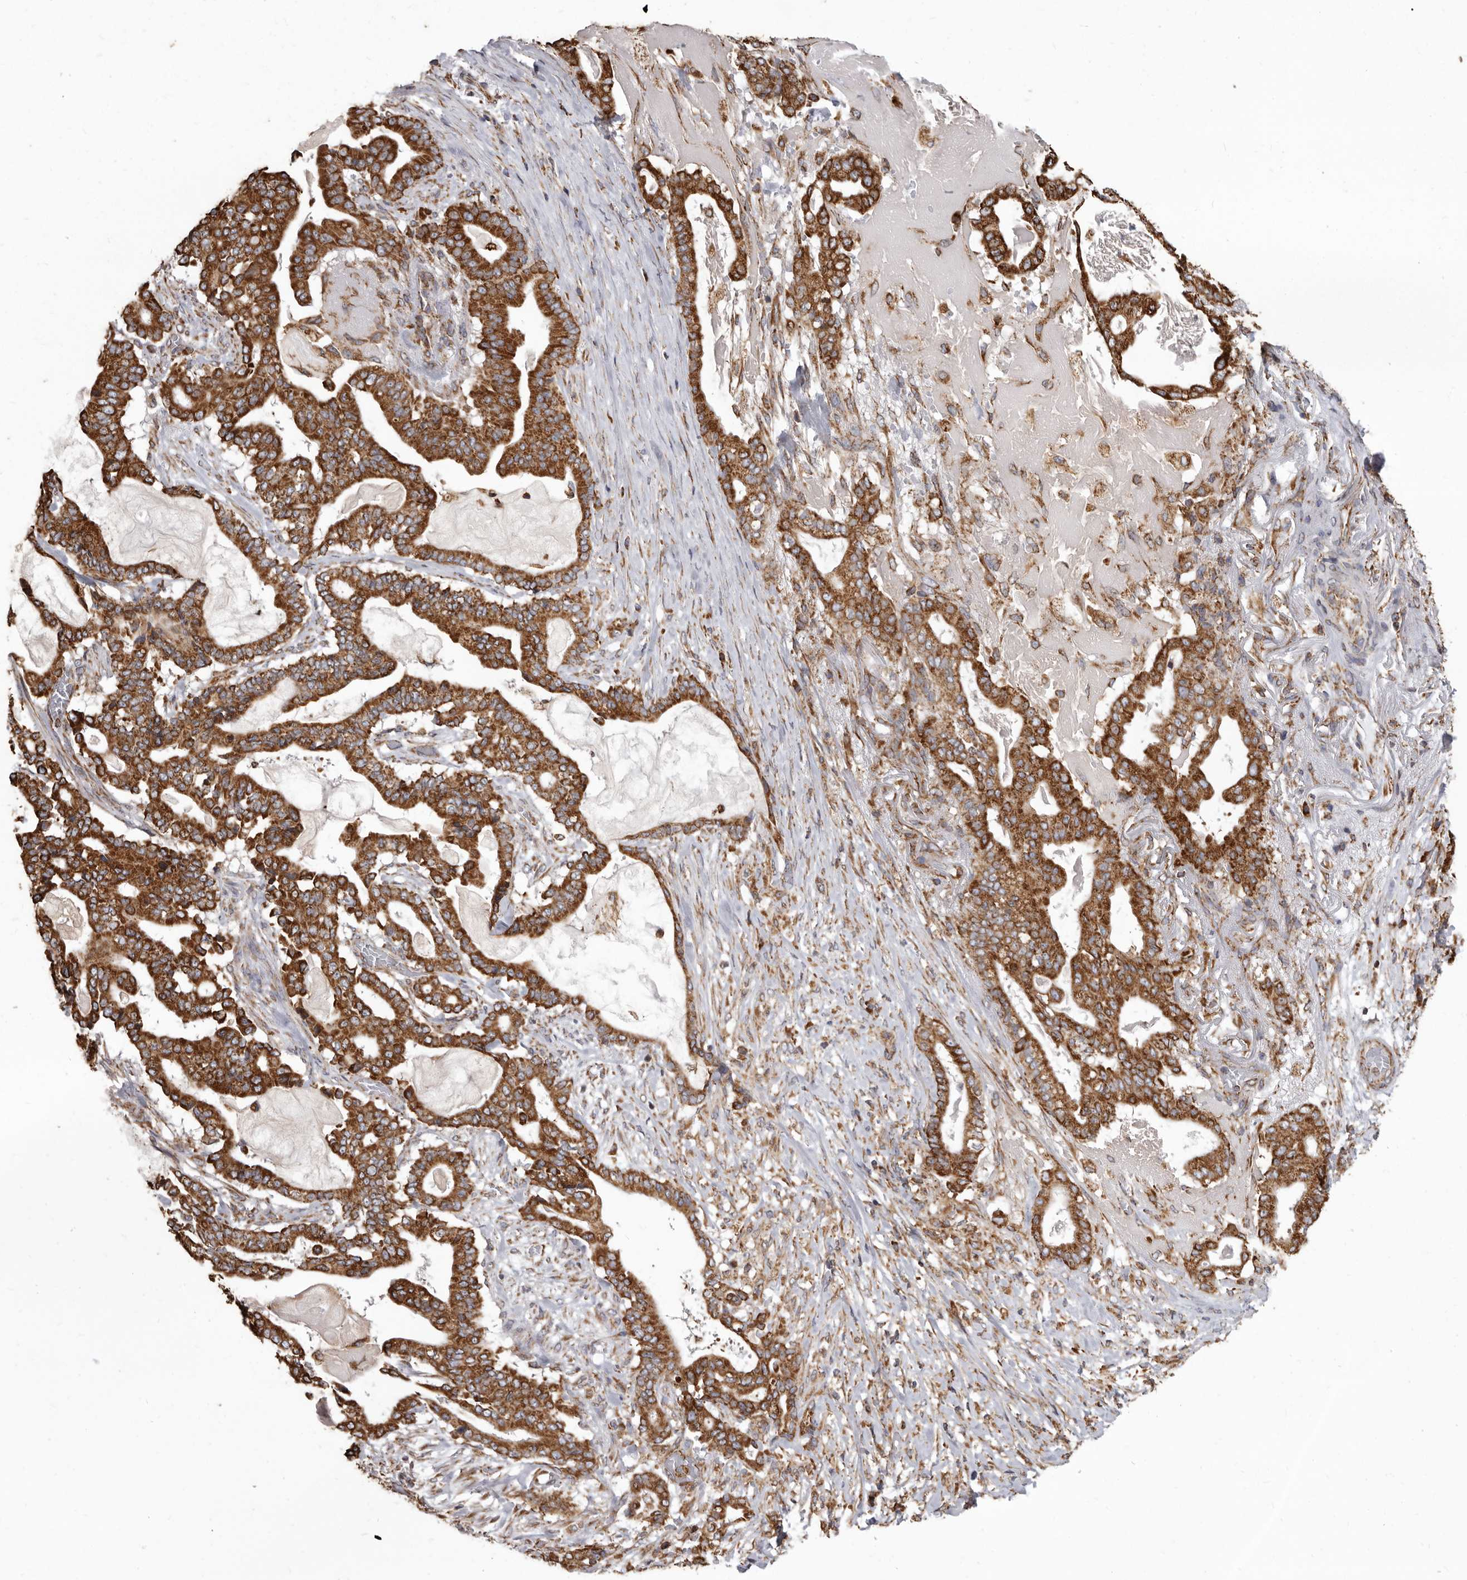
{"staining": {"intensity": "strong", "quantity": ">75%", "location": "cytoplasmic/membranous"}, "tissue": "pancreatic cancer", "cell_type": "Tumor cells", "image_type": "cancer", "snomed": [{"axis": "morphology", "description": "Adenocarcinoma, NOS"}, {"axis": "topography", "description": "Pancreas"}], "caption": "The immunohistochemical stain highlights strong cytoplasmic/membranous staining in tumor cells of pancreatic cancer (adenocarcinoma) tissue.", "gene": "CDK5RAP3", "patient": {"sex": "male", "age": 63}}